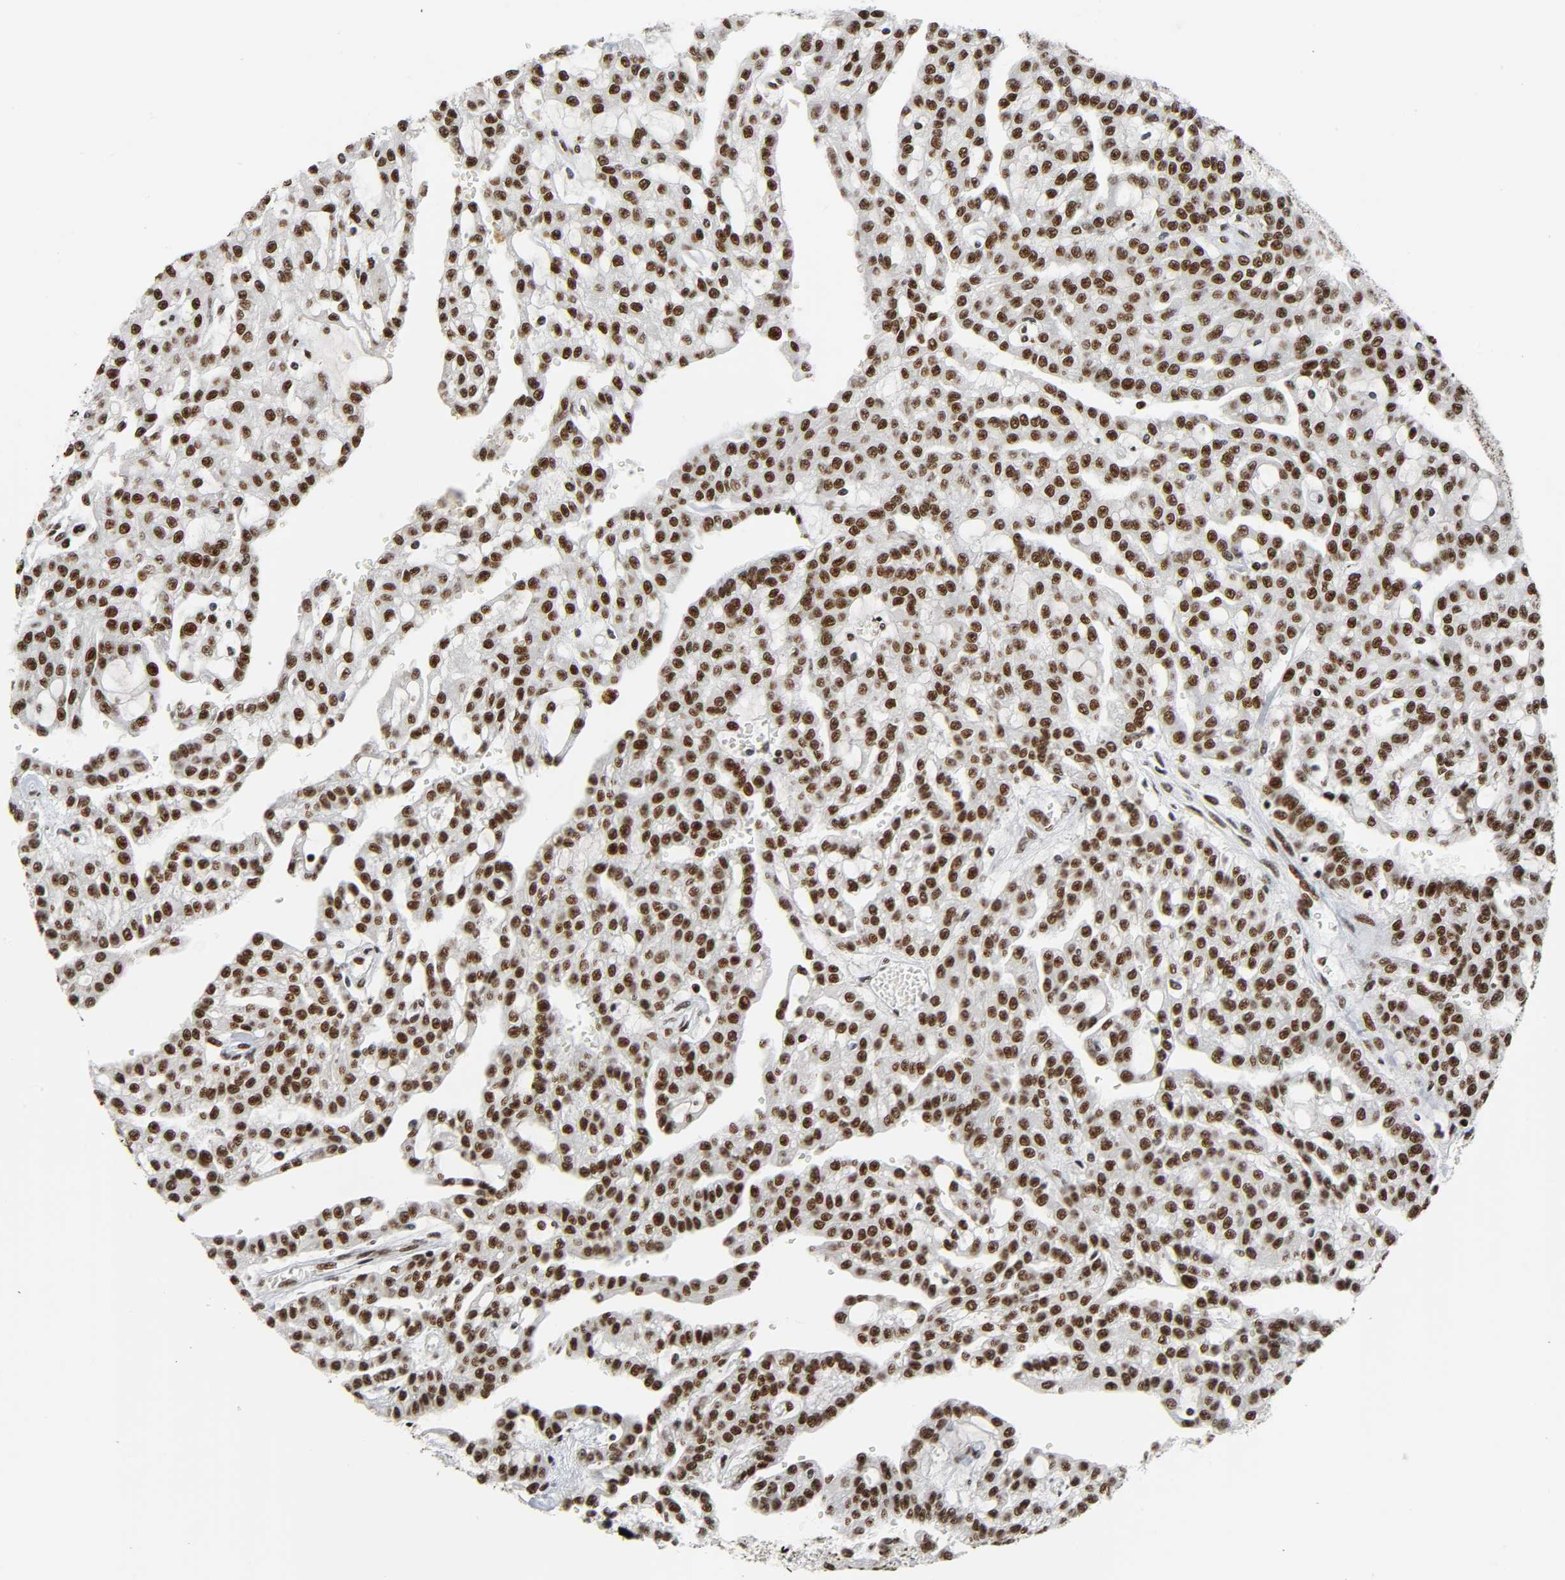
{"staining": {"intensity": "strong", "quantity": ">75%", "location": "nuclear"}, "tissue": "renal cancer", "cell_type": "Tumor cells", "image_type": "cancer", "snomed": [{"axis": "morphology", "description": "Adenocarcinoma, NOS"}, {"axis": "topography", "description": "Kidney"}], "caption": "Tumor cells demonstrate strong nuclear expression in about >75% of cells in renal cancer.", "gene": "CDK9", "patient": {"sex": "male", "age": 63}}